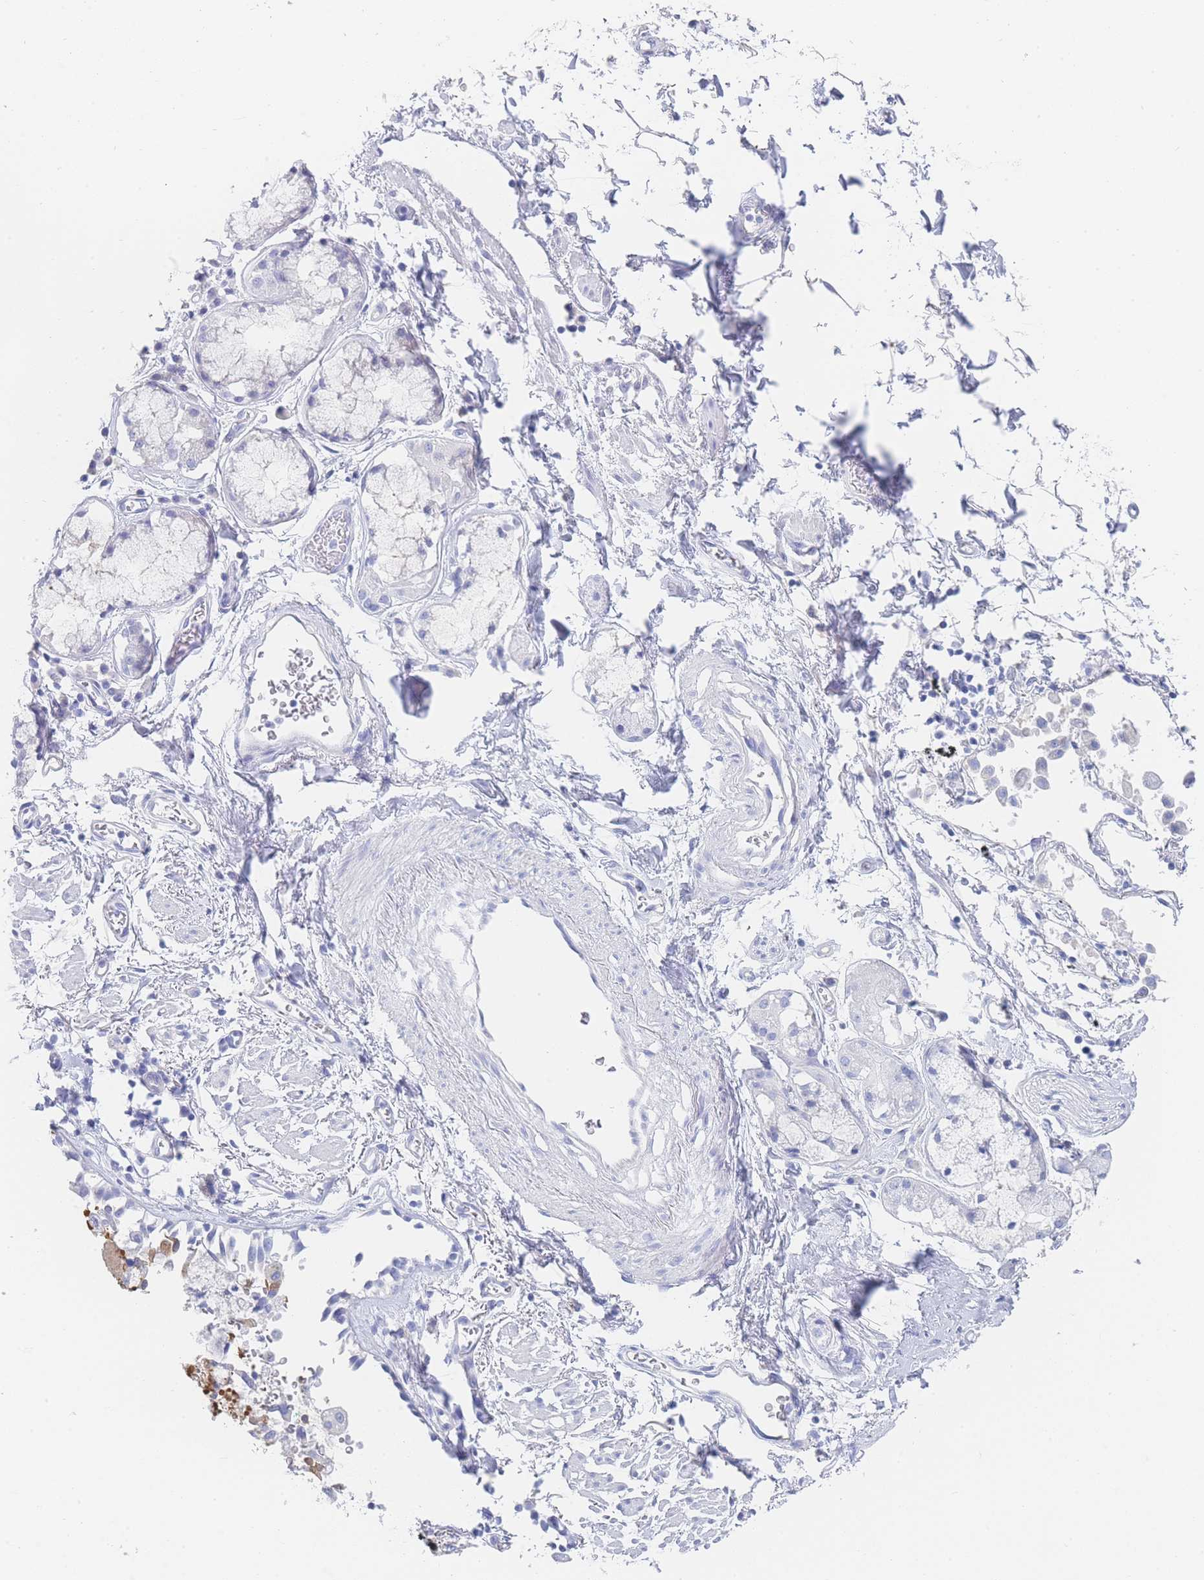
{"staining": {"intensity": "negative", "quantity": "none", "location": "none"}, "tissue": "adipose tissue", "cell_type": "Adipocytes", "image_type": "normal", "snomed": [{"axis": "morphology", "description": "Normal tissue, NOS"}, {"axis": "topography", "description": "Cartilage tissue"}], "caption": "The immunohistochemistry micrograph has no significant expression in adipocytes of adipose tissue.", "gene": "LZTFL1", "patient": {"sex": "male", "age": 73}}